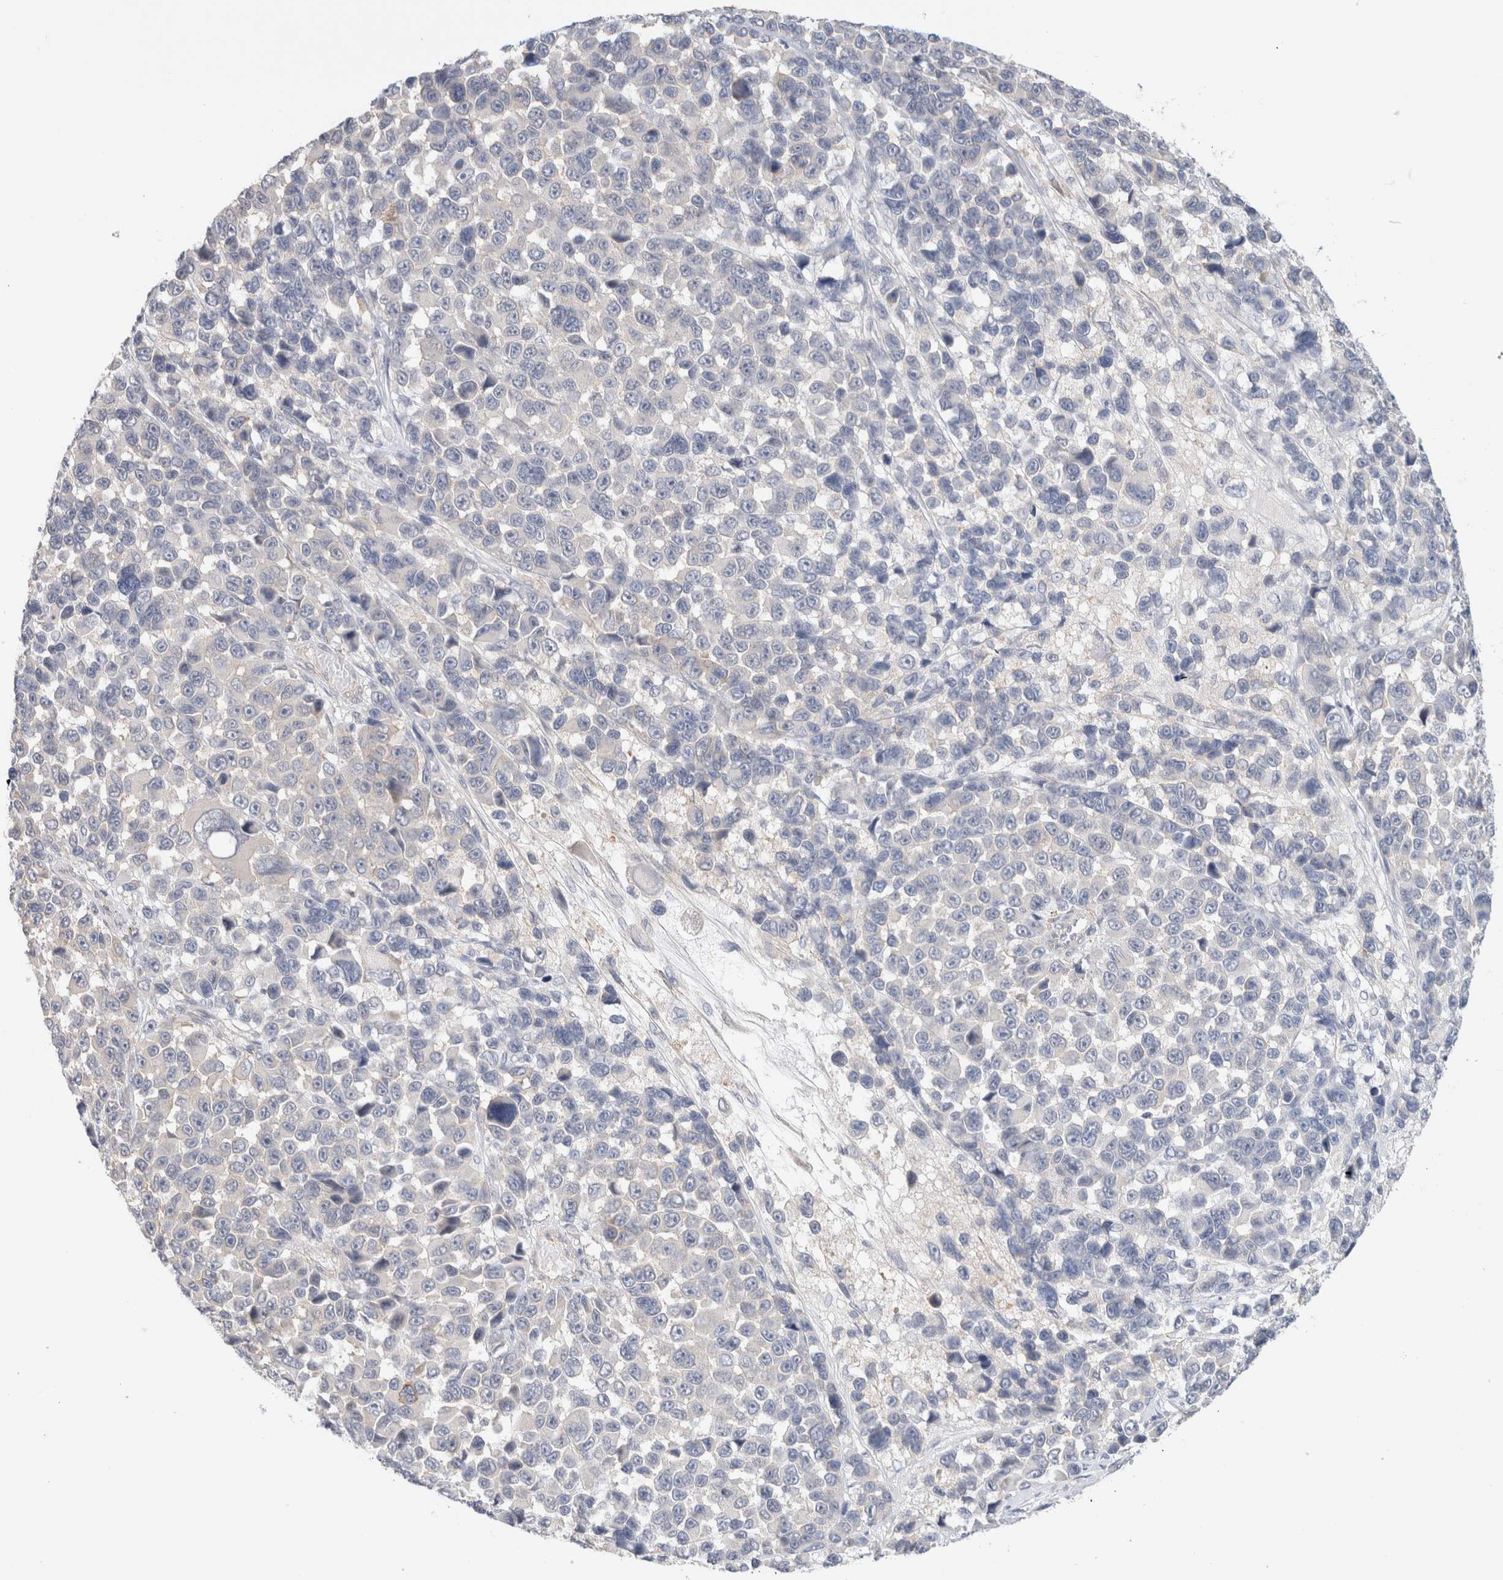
{"staining": {"intensity": "negative", "quantity": "none", "location": "none"}, "tissue": "melanoma", "cell_type": "Tumor cells", "image_type": "cancer", "snomed": [{"axis": "morphology", "description": "Malignant melanoma, NOS"}, {"axis": "topography", "description": "Skin"}], "caption": "The photomicrograph reveals no significant staining in tumor cells of malignant melanoma.", "gene": "SPRTN", "patient": {"sex": "male", "age": 53}}